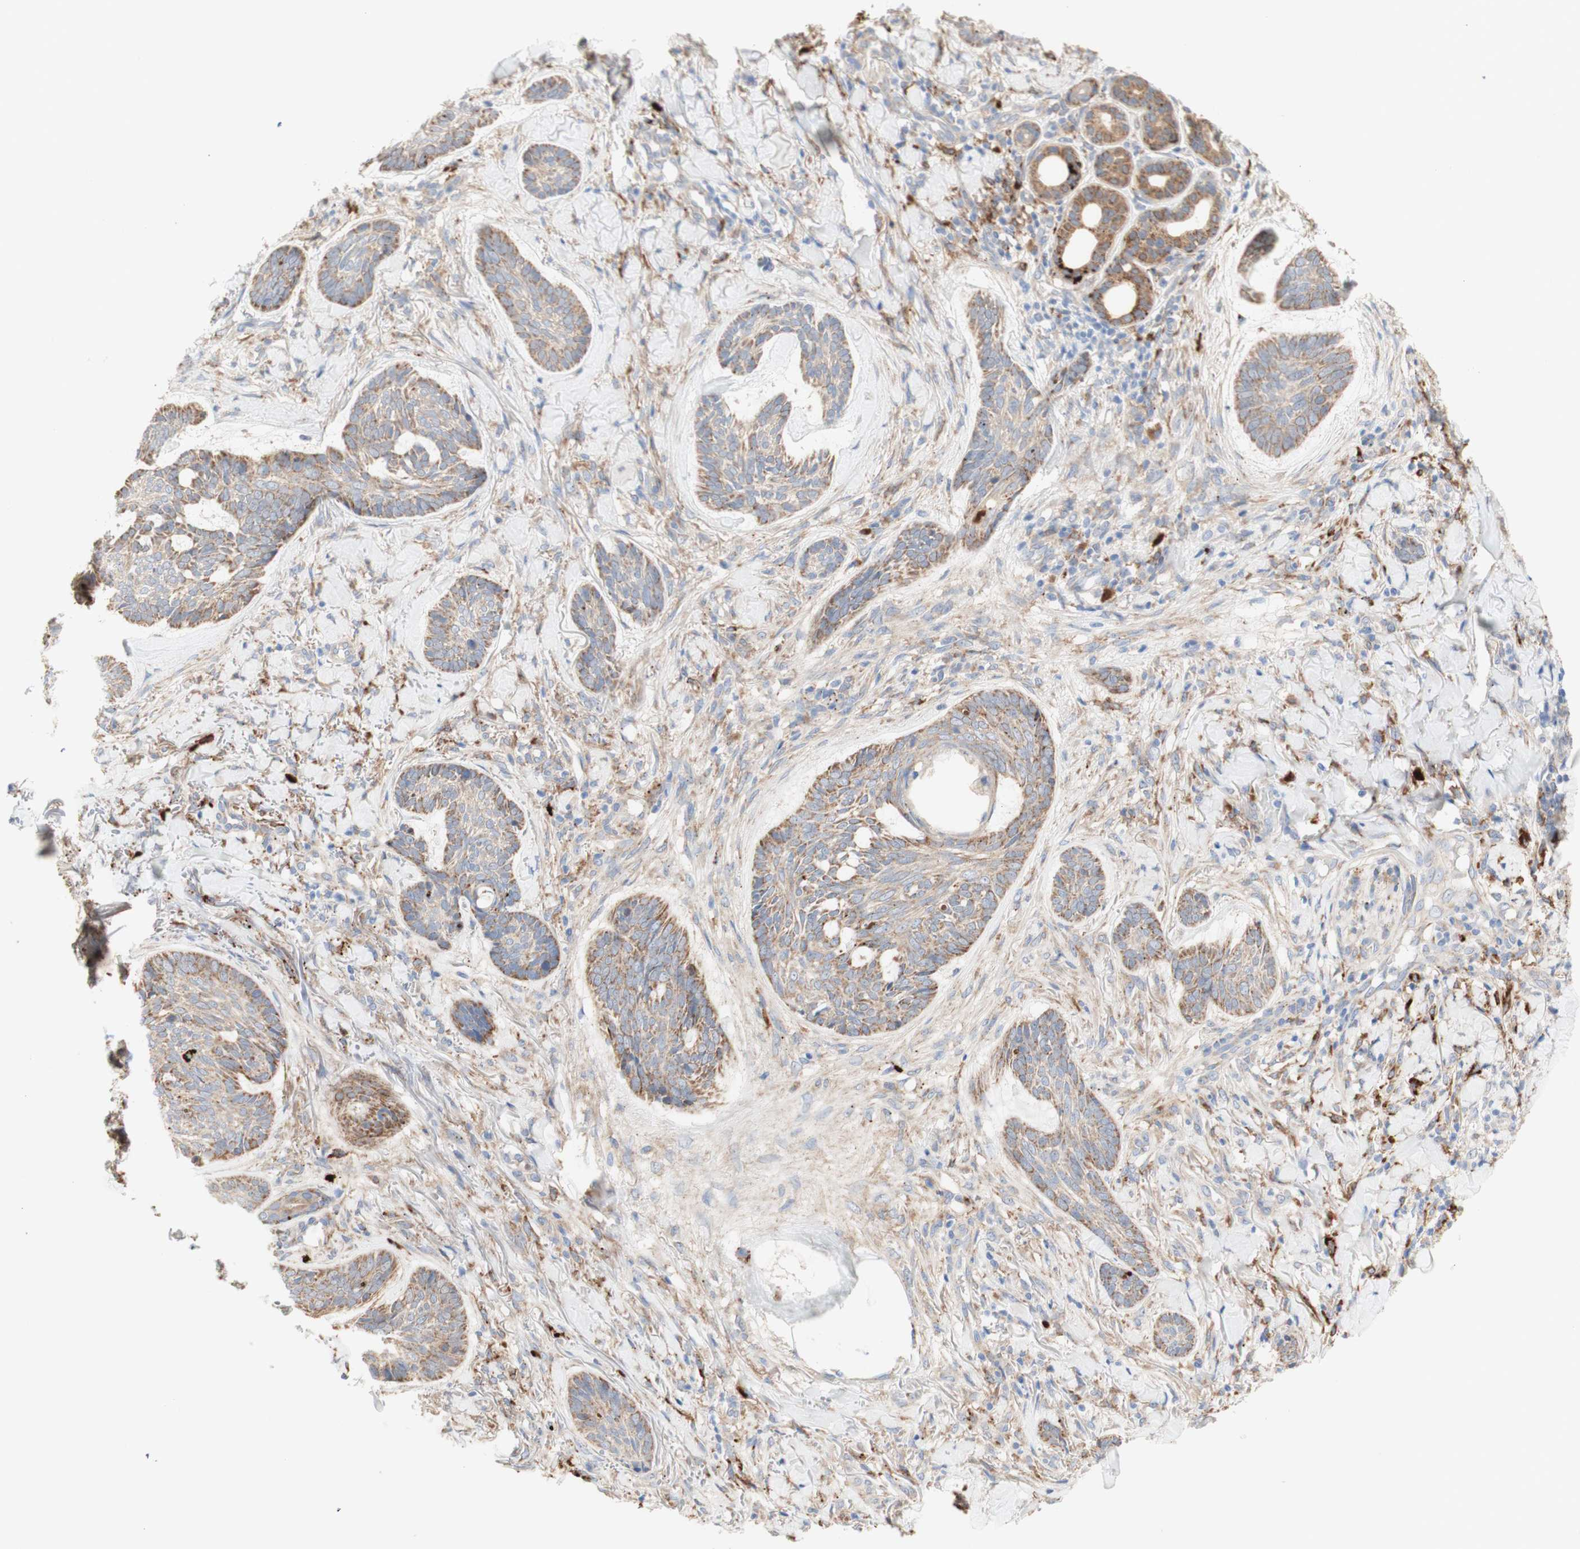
{"staining": {"intensity": "weak", "quantity": ">75%", "location": "cytoplasmic/membranous"}, "tissue": "skin cancer", "cell_type": "Tumor cells", "image_type": "cancer", "snomed": [{"axis": "morphology", "description": "Basal cell carcinoma"}, {"axis": "topography", "description": "Skin"}], "caption": "A low amount of weak cytoplasmic/membranous positivity is appreciated in about >75% of tumor cells in skin cancer tissue.", "gene": "URB2", "patient": {"sex": "male", "age": 43}}